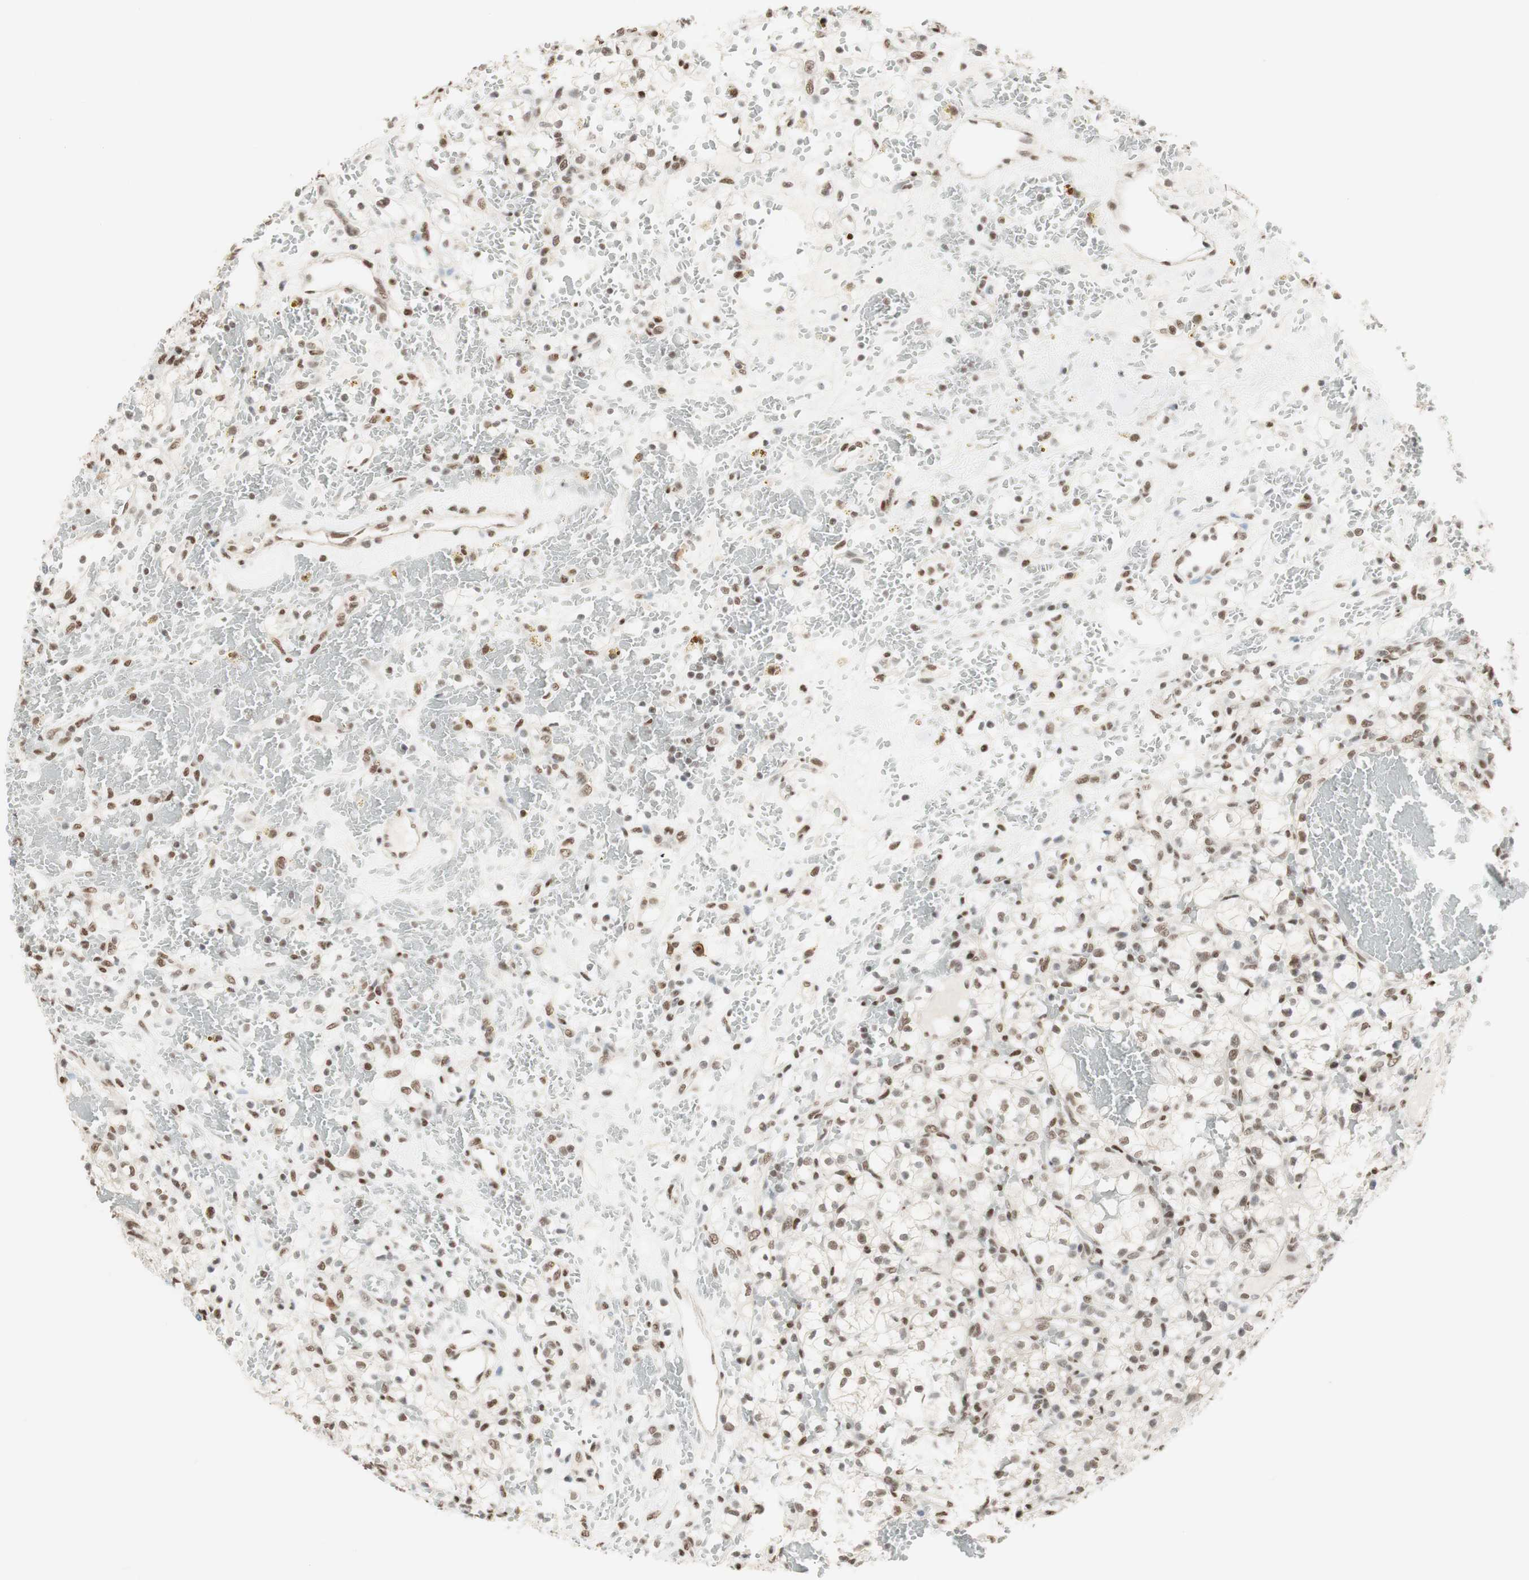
{"staining": {"intensity": "moderate", "quantity": "25%-75%", "location": "nuclear"}, "tissue": "renal cancer", "cell_type": "Tumor cells", "image_type": "cancer", "snomed": [{"axis": "morphology", "description": "Adenocarcinoma, NOS"}, {"axis": "topography", "description": "Kidney"}], "caption": "Renal cancer (adenocarcinoma) stained with immunohistochemistry (IHC) shows moderate nuclear positivity in about 25%-75% of tumor cells. The protein is shown in brown color, while the nuclei are stained blue.", "gene": "SMARCE1", "patient": {"sex": "female", "age": 60}}